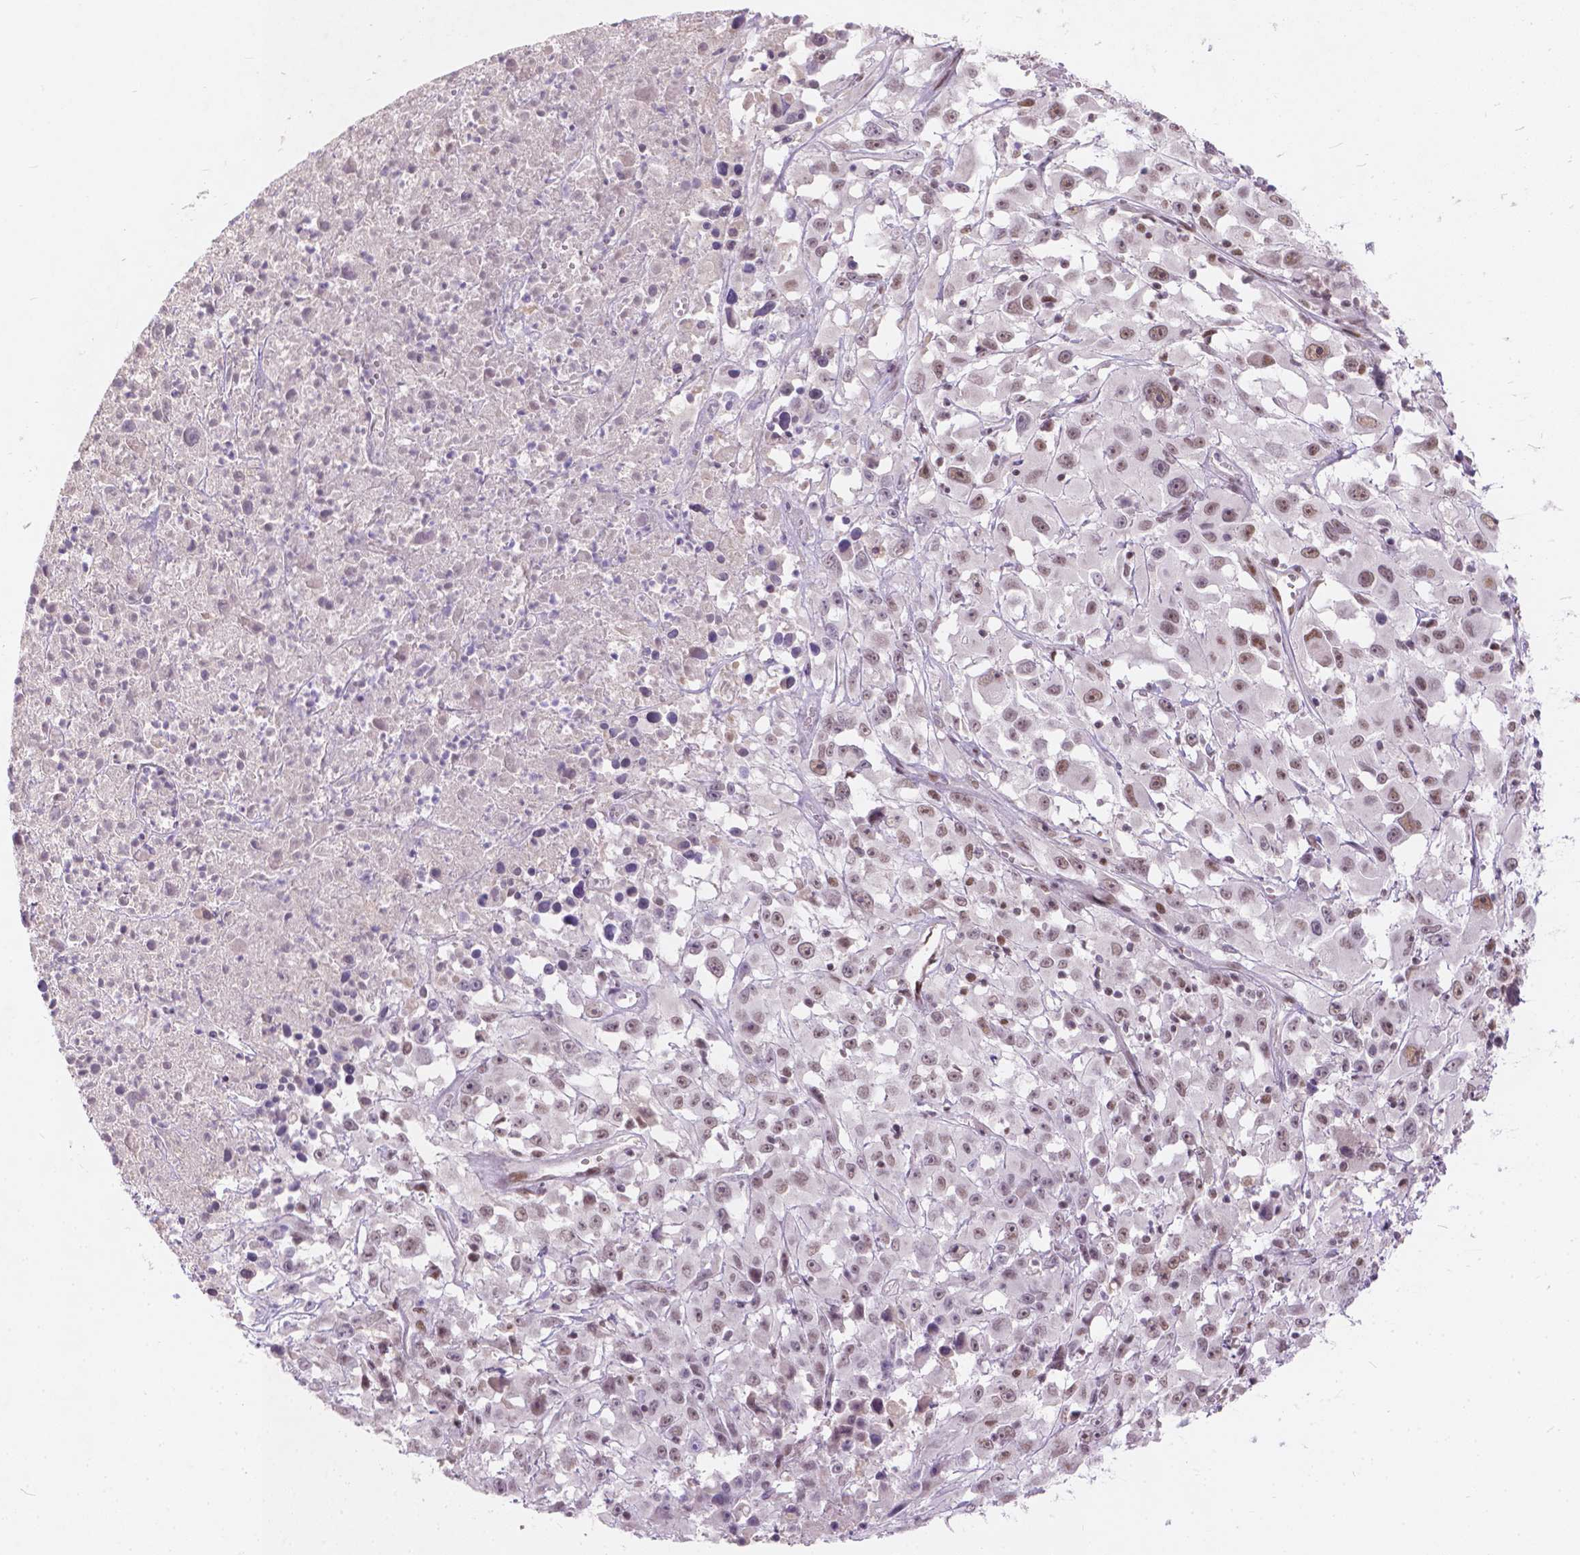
{"staining": {"intensity": "weak", "quantity": ">75%", "location": "nuclear"}, "tissue": "melanoma", "cell_type": "Tumor cells", "image_type": "cancer", "snomed": [{"axis": "morphology", "description": "Malignant melanoma, Metastatic site"}, {"axis": "topography", "description": "Soft tissue"}], "caption": "This photomicrograph displays malignant melanoma (metastatic site) stained with IHC to label a protein in brown. The nuclear of tumor cells show weak positivity for the protein. Nuclei are counter-stained blue.", "gene": "FAM53A", "patient": {"sex": "male", "age": 50}}